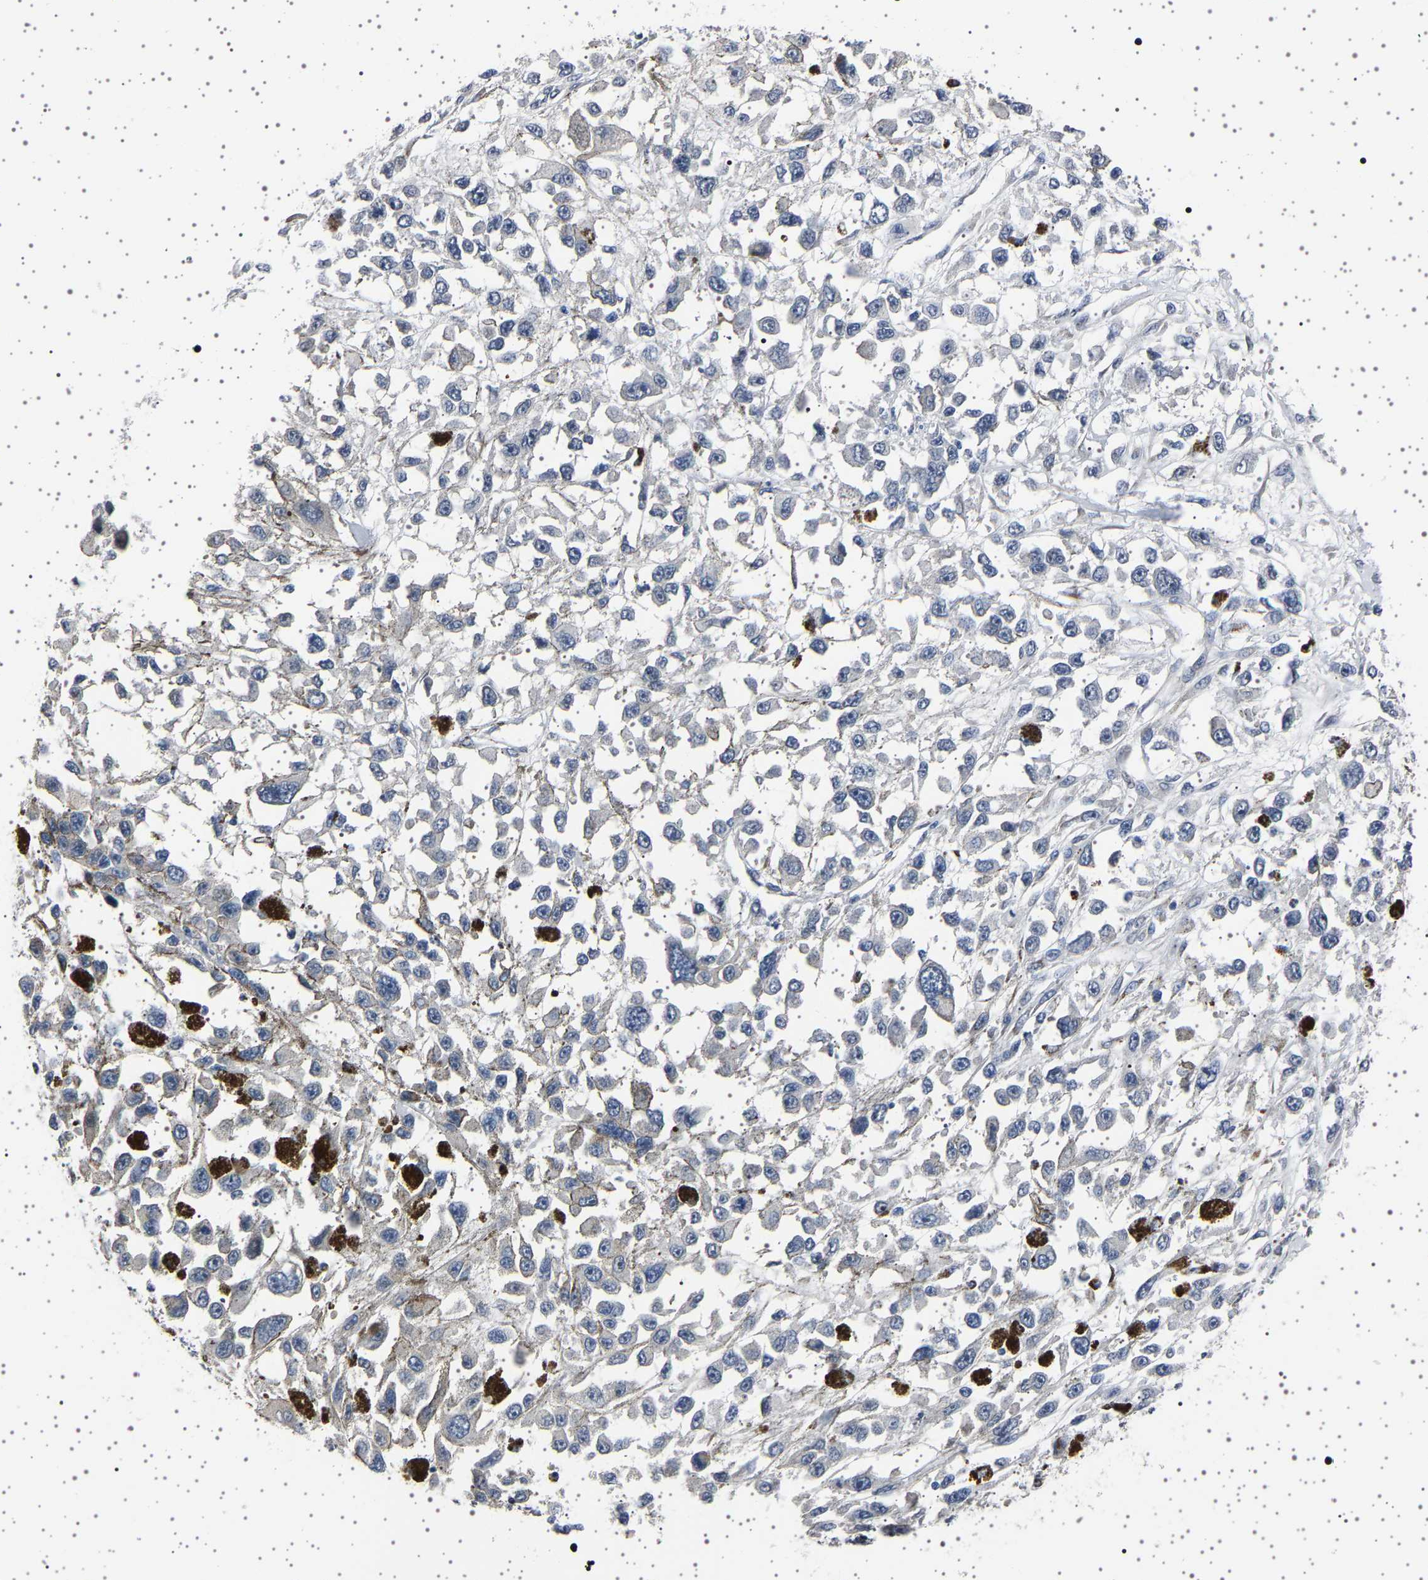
{"staining": {"intensity": "negative", "quantity": "none", "location": "none"}, "tissue": "melanoma", "cell_type": "Tumor cells", "image_type": "cancer", "snomed": [{"axis": "morphology", "description": "Malignant melanoma, Metastatic site"}, {"axis": "topography", "description": "Lymph node"}], "caption": "High power microscopy micrograph of an immunohistochemistry image of malignant melanoma (metastatic site), revealing no significant expression in tumor cells.", "gene": "IL10RB", "patient": {"sex": "male", "age": 59}}